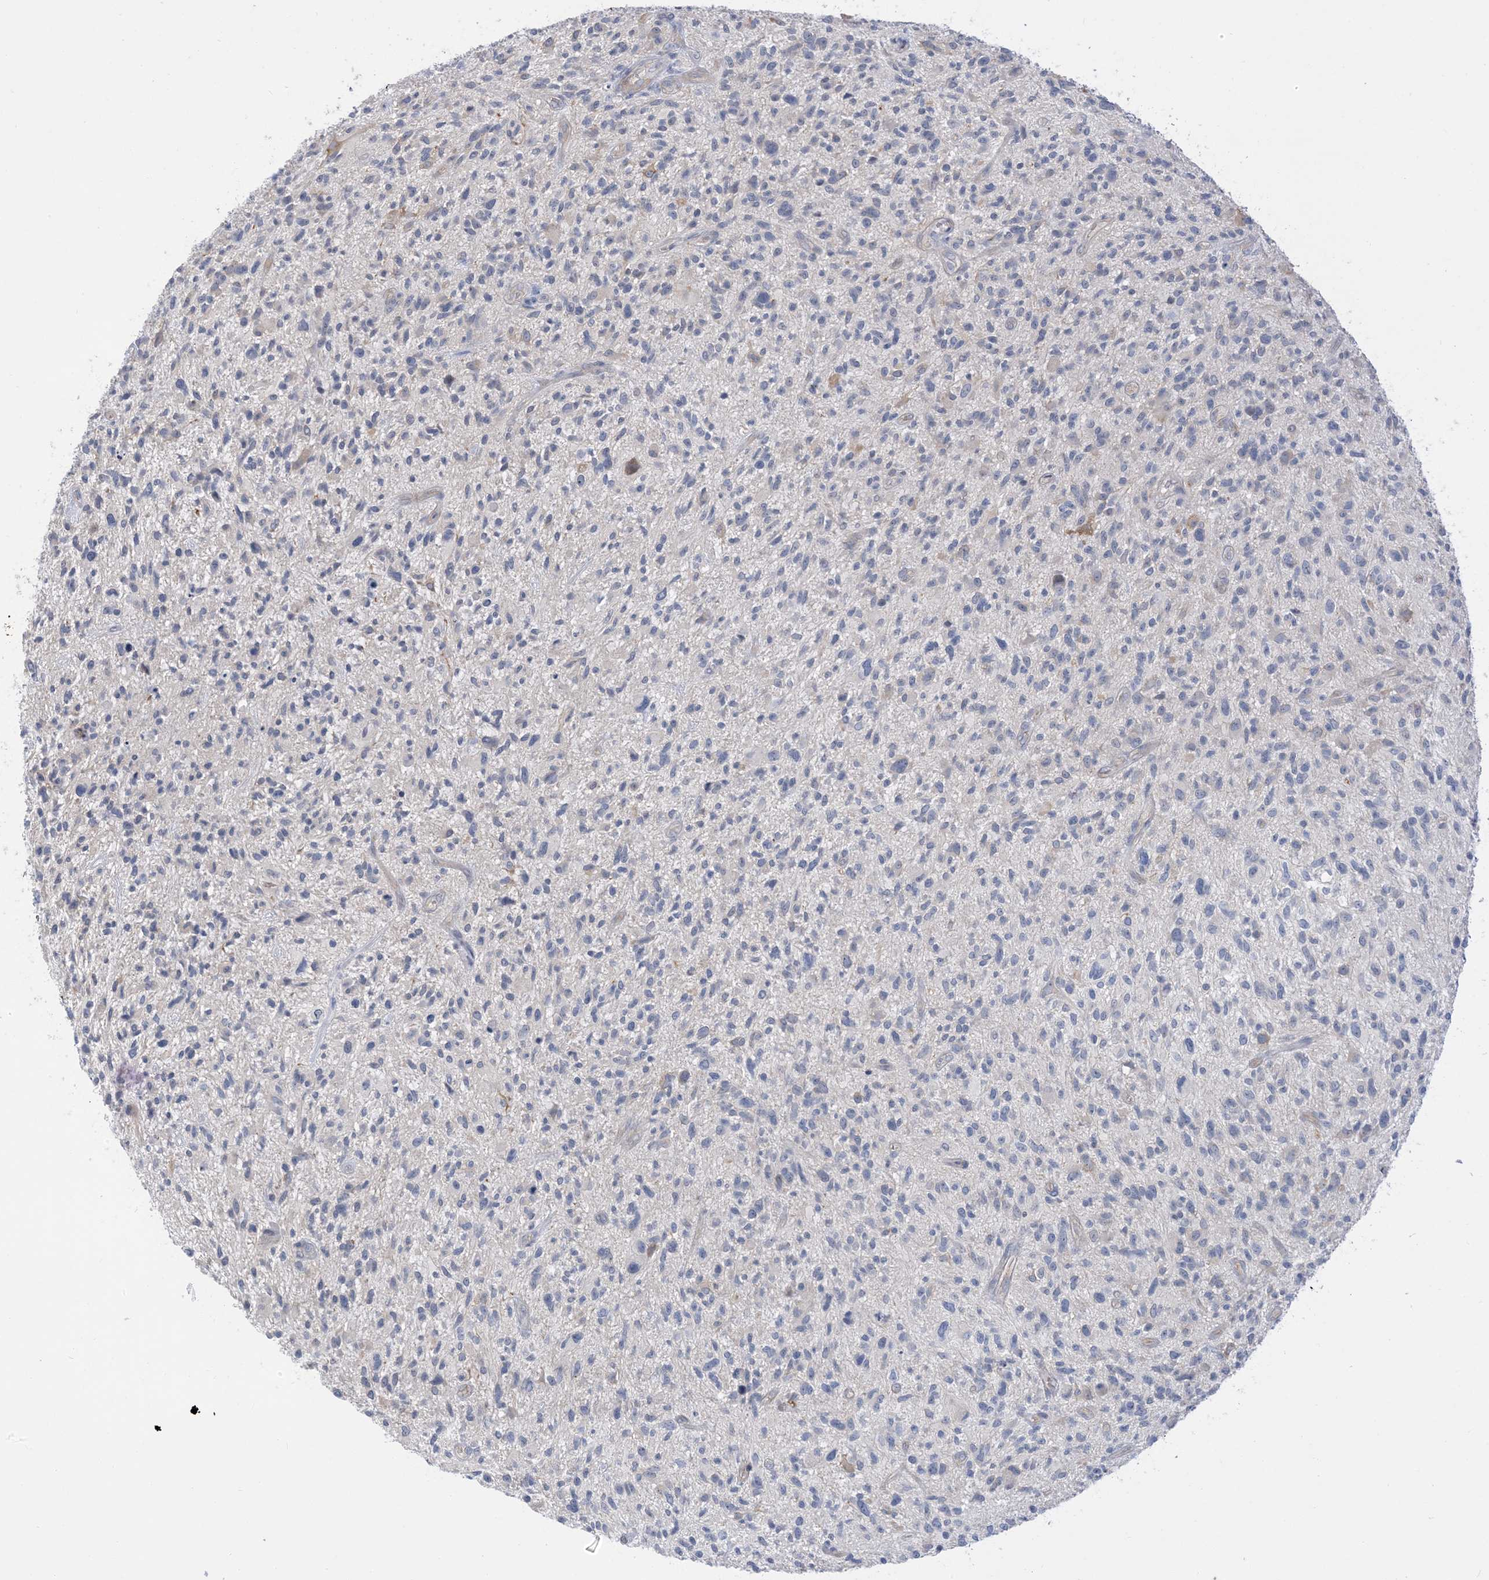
{"staining": {"intensity": "negative", "quantity": "none", "location": "none"}, "tissue": "glioma", "cell_type": "Tumor cells", "image_type": "cancer", "snomed": [{"axis": "morphology", "description": "Glioma, malignant, High grade"}, {"axis": "topography", "description": "Brain"}], "caption": "Tumor cells show no significant expression in high-grade glioma (malignant). (Brightfield microscopy of DAB (3,3'-diaminobenzidine) immunohistochemistry (IHC) at high magnification).", "gene": "IL36B", "patient": {"sex": "male", "age": 47}}